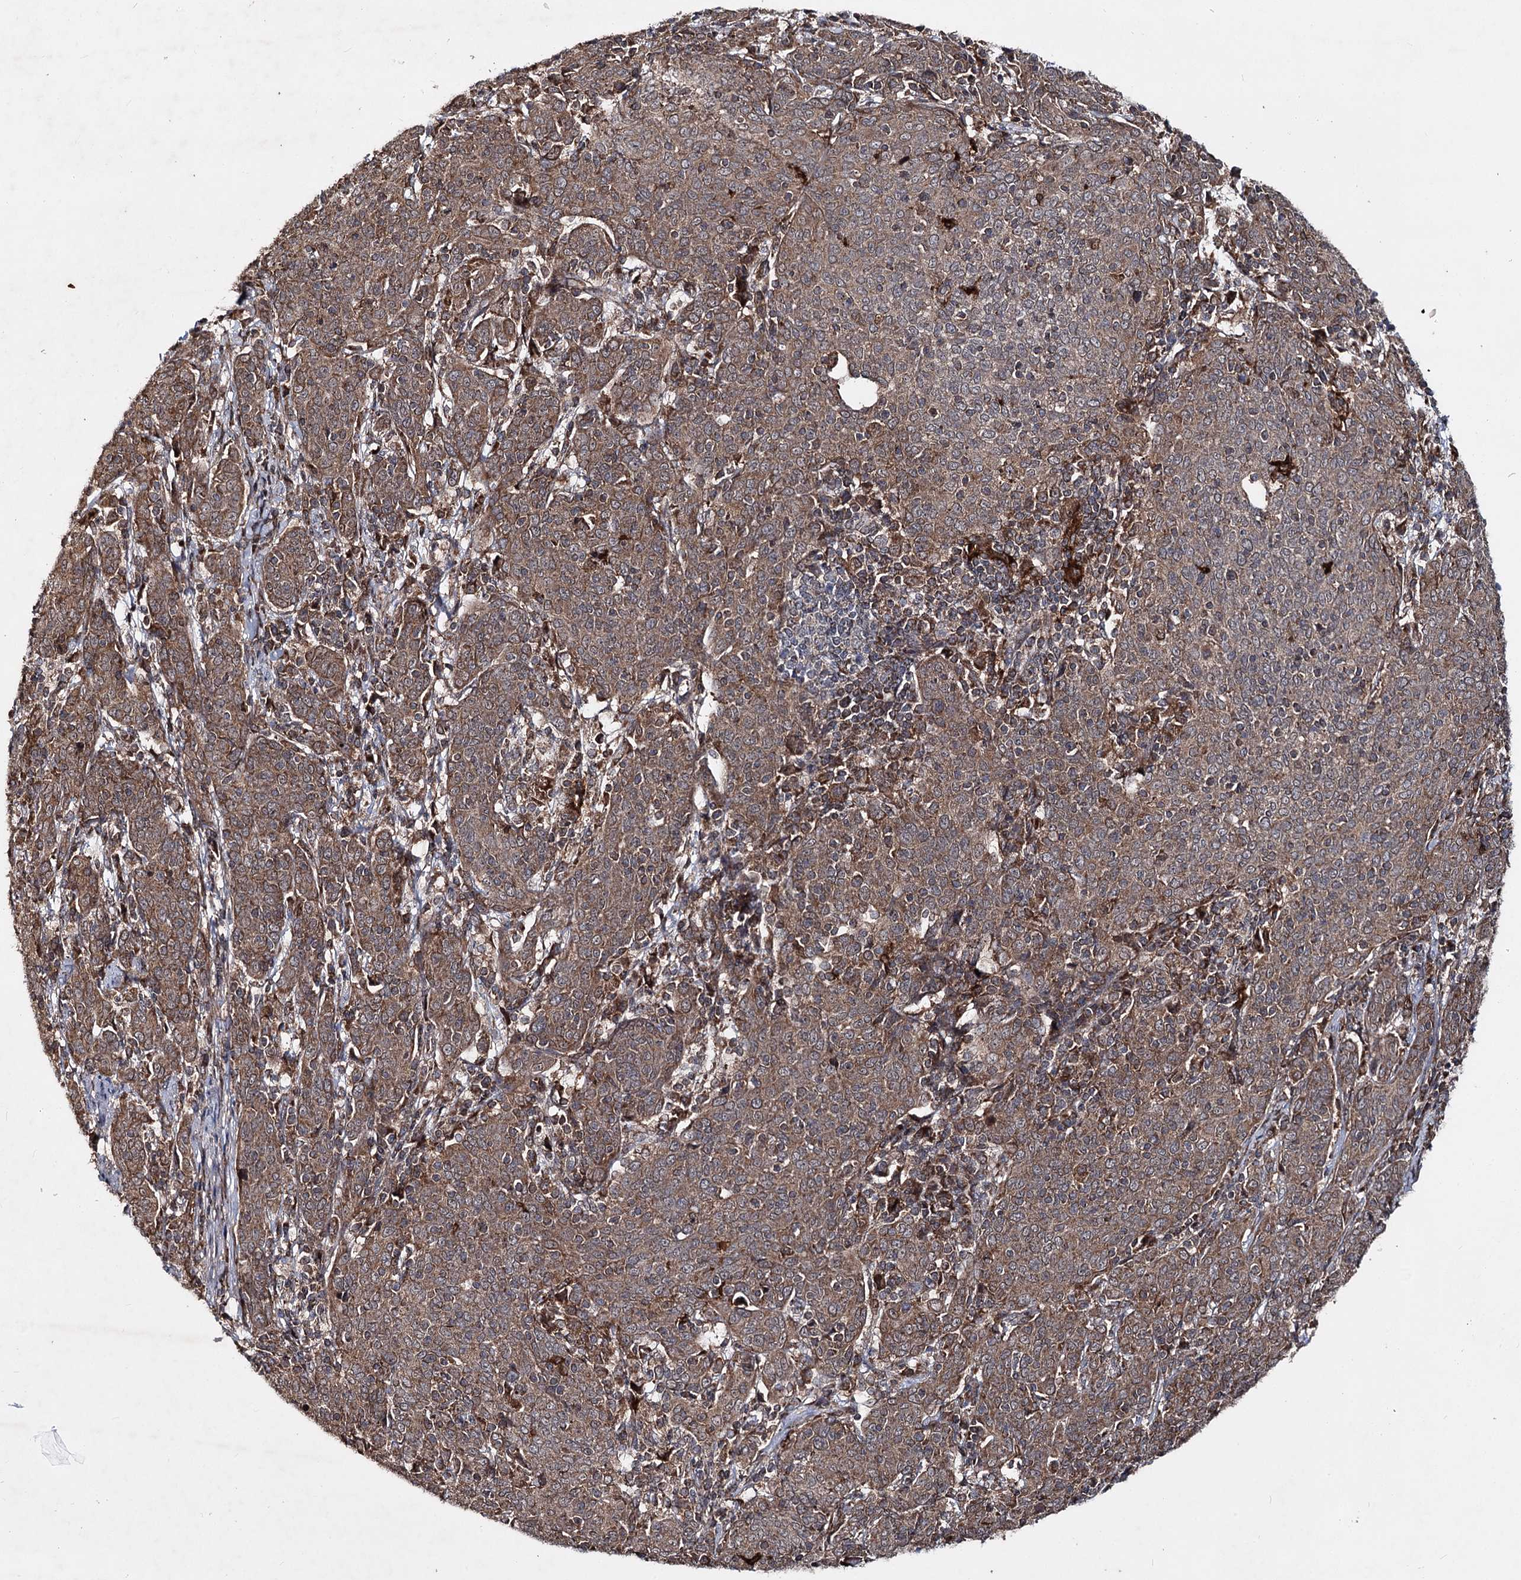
{"staining": {"intensity": "moderate", "quantity": ">75%", "location": "cytoplasmic/membranous"}, "tissue": "cervical cancer", "cell_type": "Tumor cells", "image_type": "cancer", "snomed": [{"axis": "morphology", "description": "Squamous cell carcinoma, NOS"}, {"axis": "topography", "description": "Cervix"}], "caption": "High-magnification brightfield microscopy of cervical cancer (squamous cell carcinoma) stained with DAB (3,3'-diaminobenzidine) (brown) and counterstained with hematoxylin (blue). tumor cells exhibit moderate cytoplasmic/membranous staining is appreciated in approximately>75% of cells.", "gene": "MINDY3", "patient": {"sex": "female", "age": 67}}